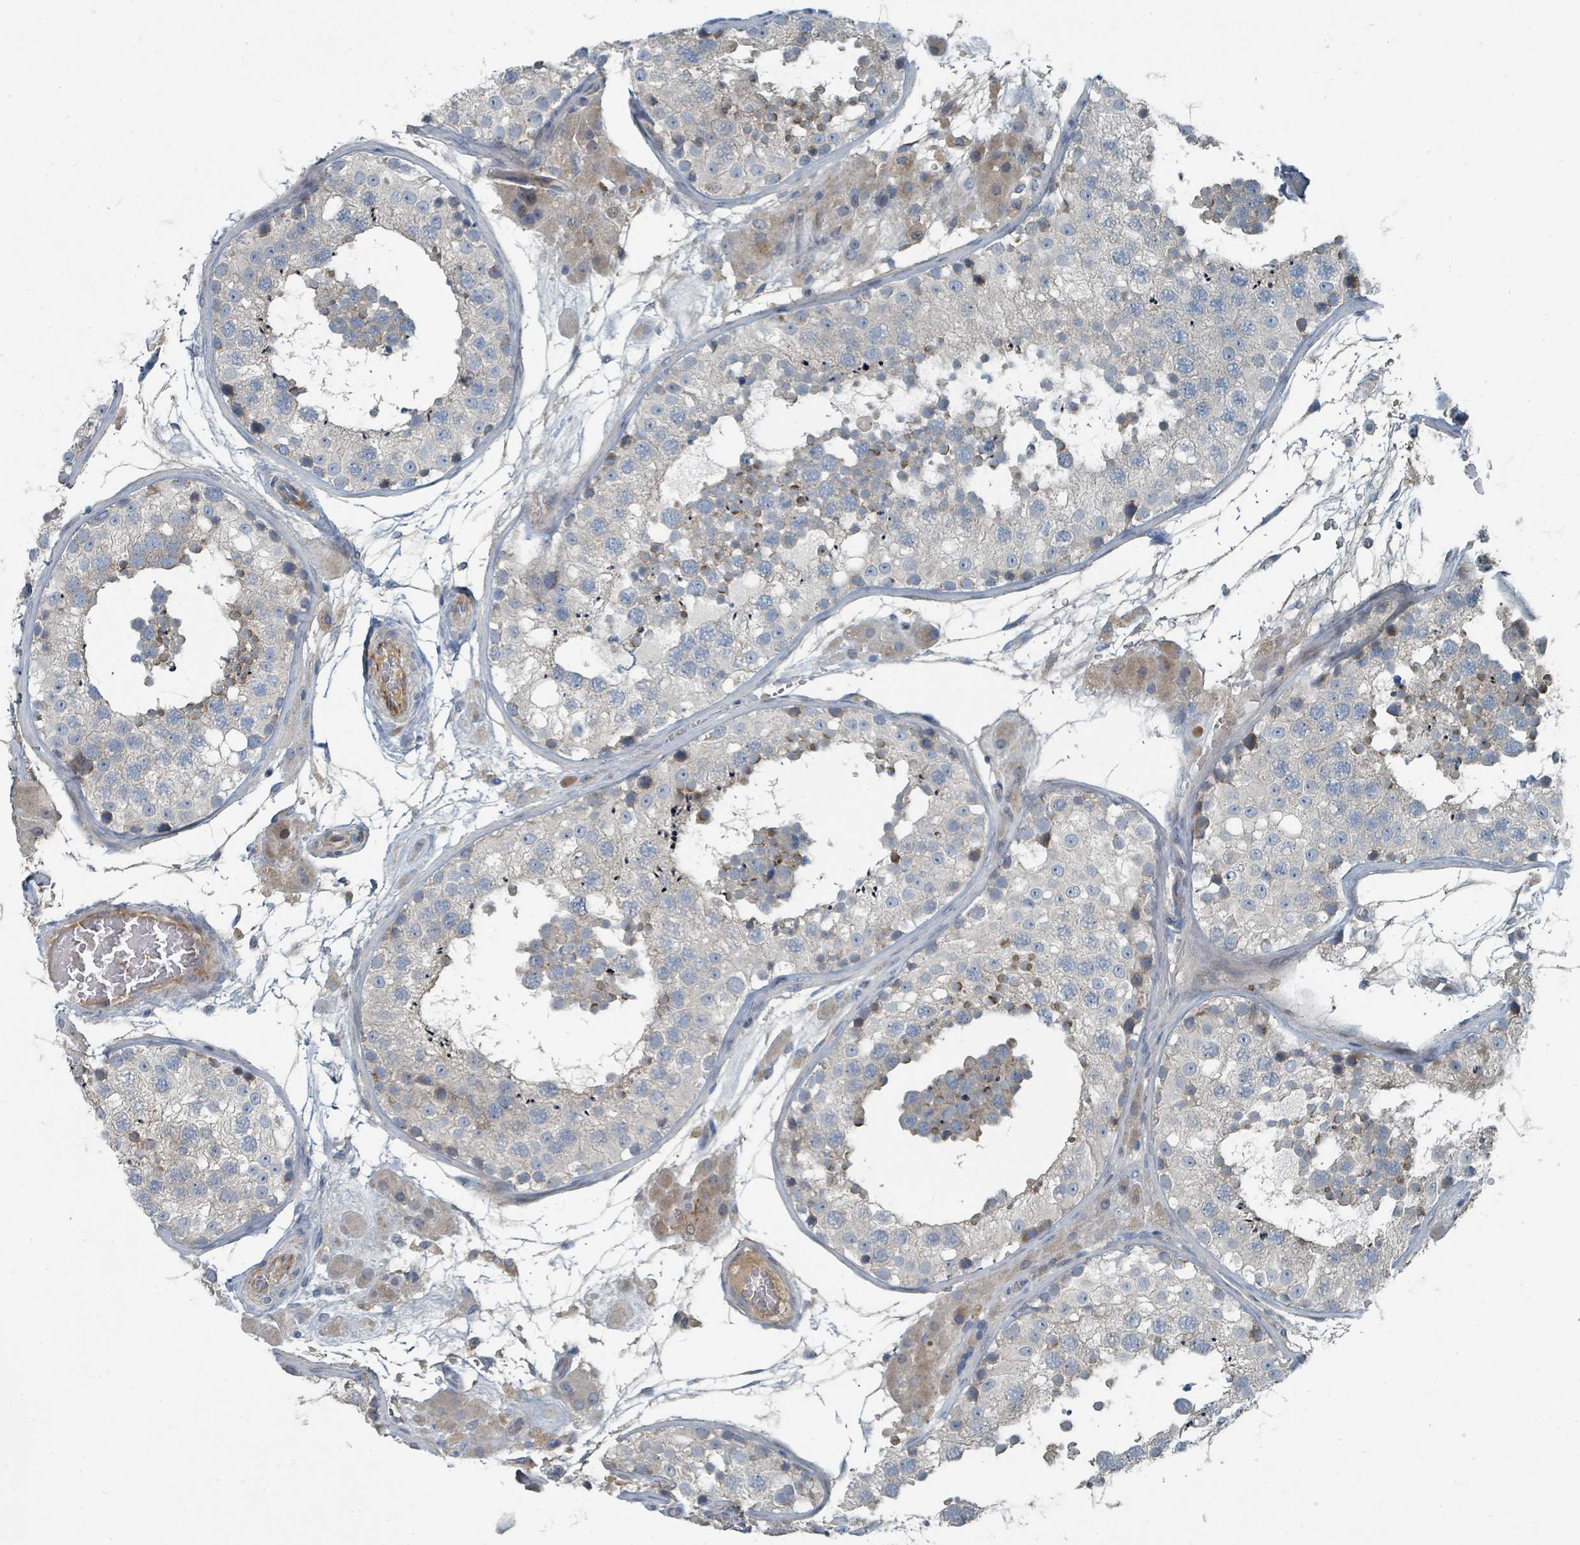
{"staining": {"intensity": "strong", "quantity": "<25%", "location": "cytoplasmic/membranous"}, "tissue": "testis", "cell_type": "Cells in seminiferous ducts", "image_type": "normal", "snomed": [{"axis": "morphology", "description": "Normal tissue, NOS"}, {"axis": "topography", "description": "Testis"}], "caption": "Strong cytoplasmic/membranous protein staining is present in approximately <25% of cells in seminiferous ducts in testis. The staining was performed using DAB (3,3'-diaminobenzidine) to visualize the protein expression in brown, while the nuclei were stained in blue with hematoxylin (Magnification: 20x).", "gene": "SLC44A5", "patient": {"sex": "male", "age": 26}}